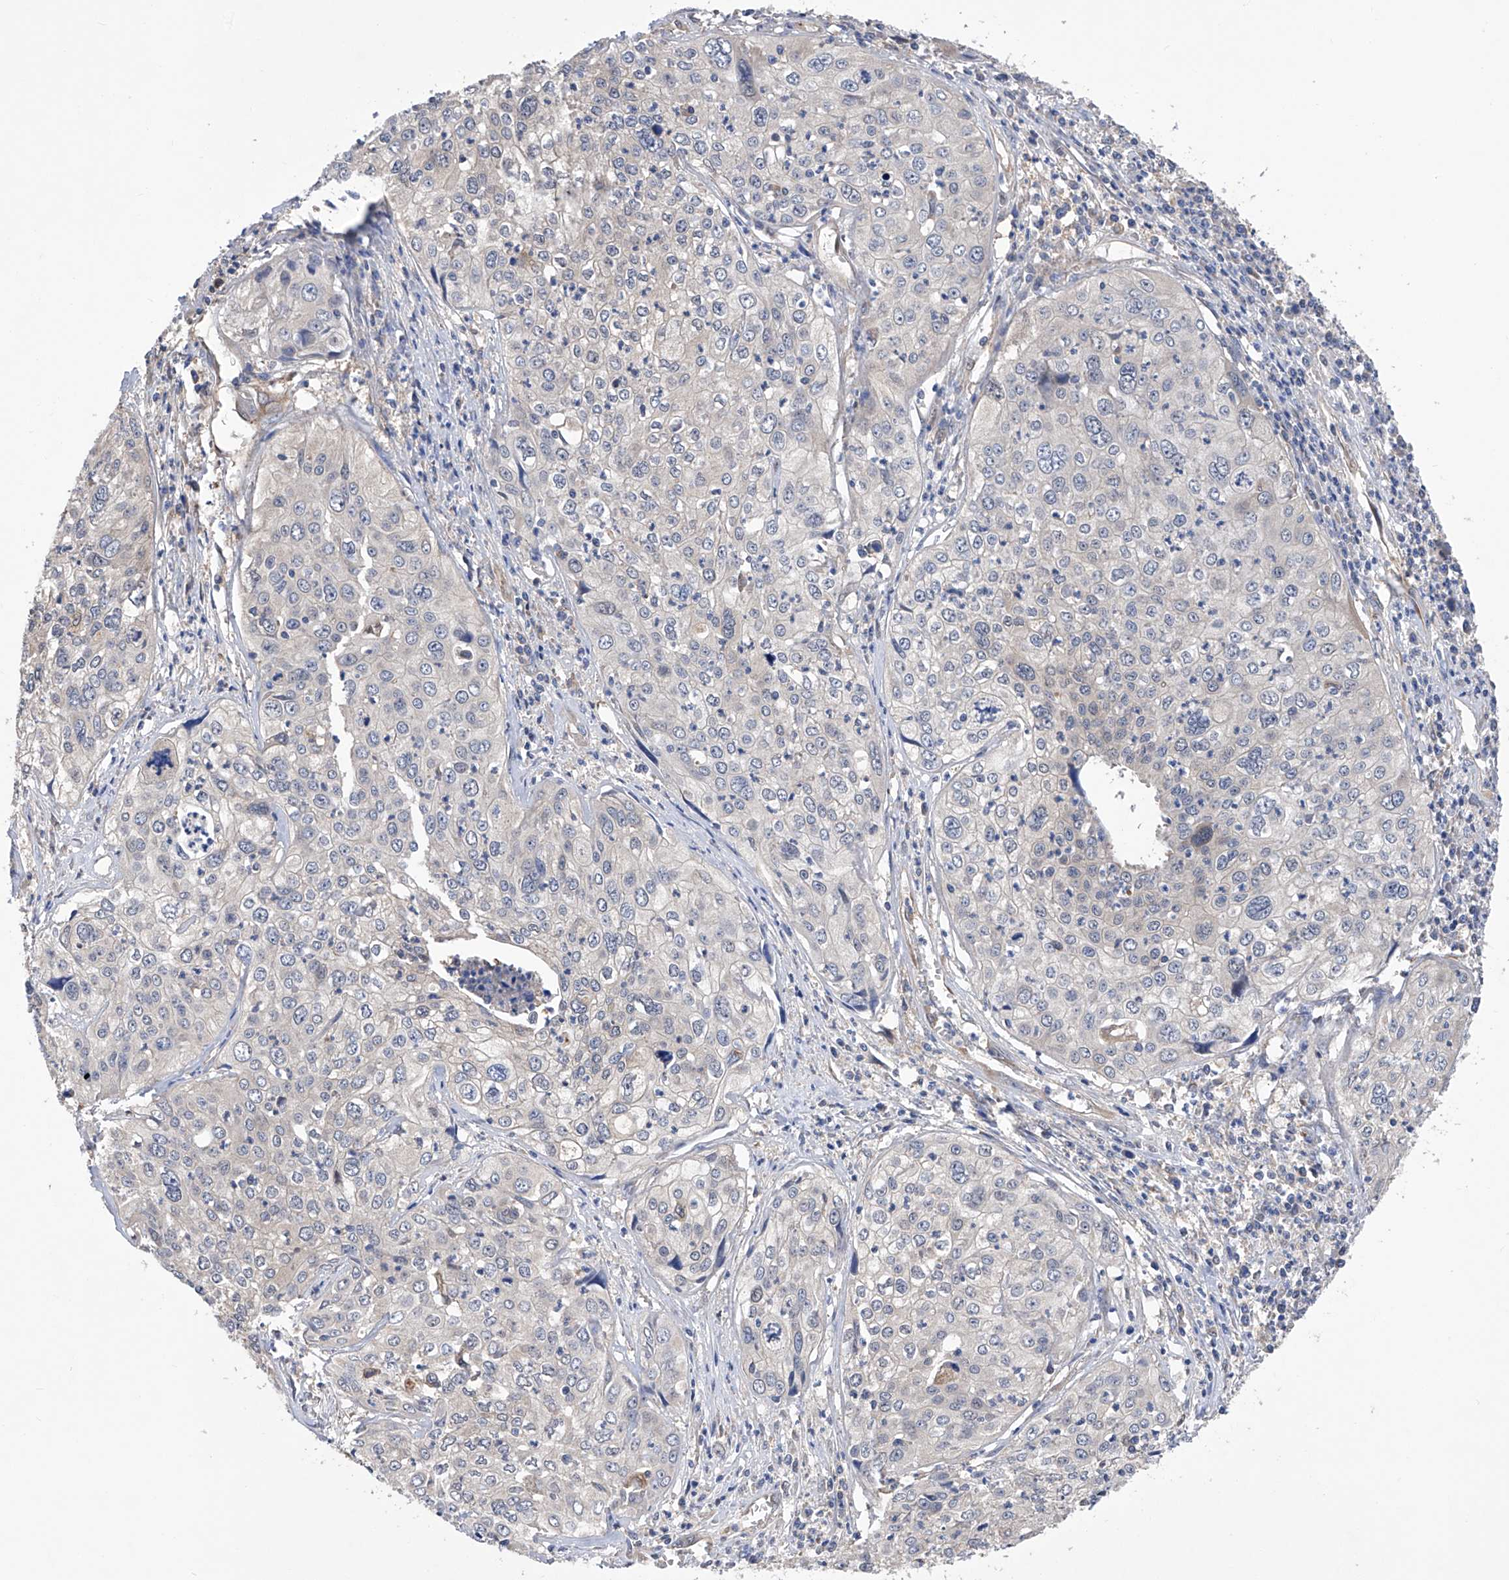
{"staining": {"intensity": "negative", "quantity": "none", "location": "none"}, "tissue": "cervical cancer", "cell_type": "Tumor cells", "image_type": "cancer", "snomed": [{"axis": "morphology", "description": "Squamous cell carcinoma, NOS"}, {"axis": "topography", "description": "Cervix"}], "caption": "High power microscopy image of an immunohistochemistry micrograph of squamous cell carcinoma (cervical), revealing no significant staining in tumor cells. Nuclei are stained in blue.", "gene": "SPATA20", "patient": {"sex": "female", "age": 31}}